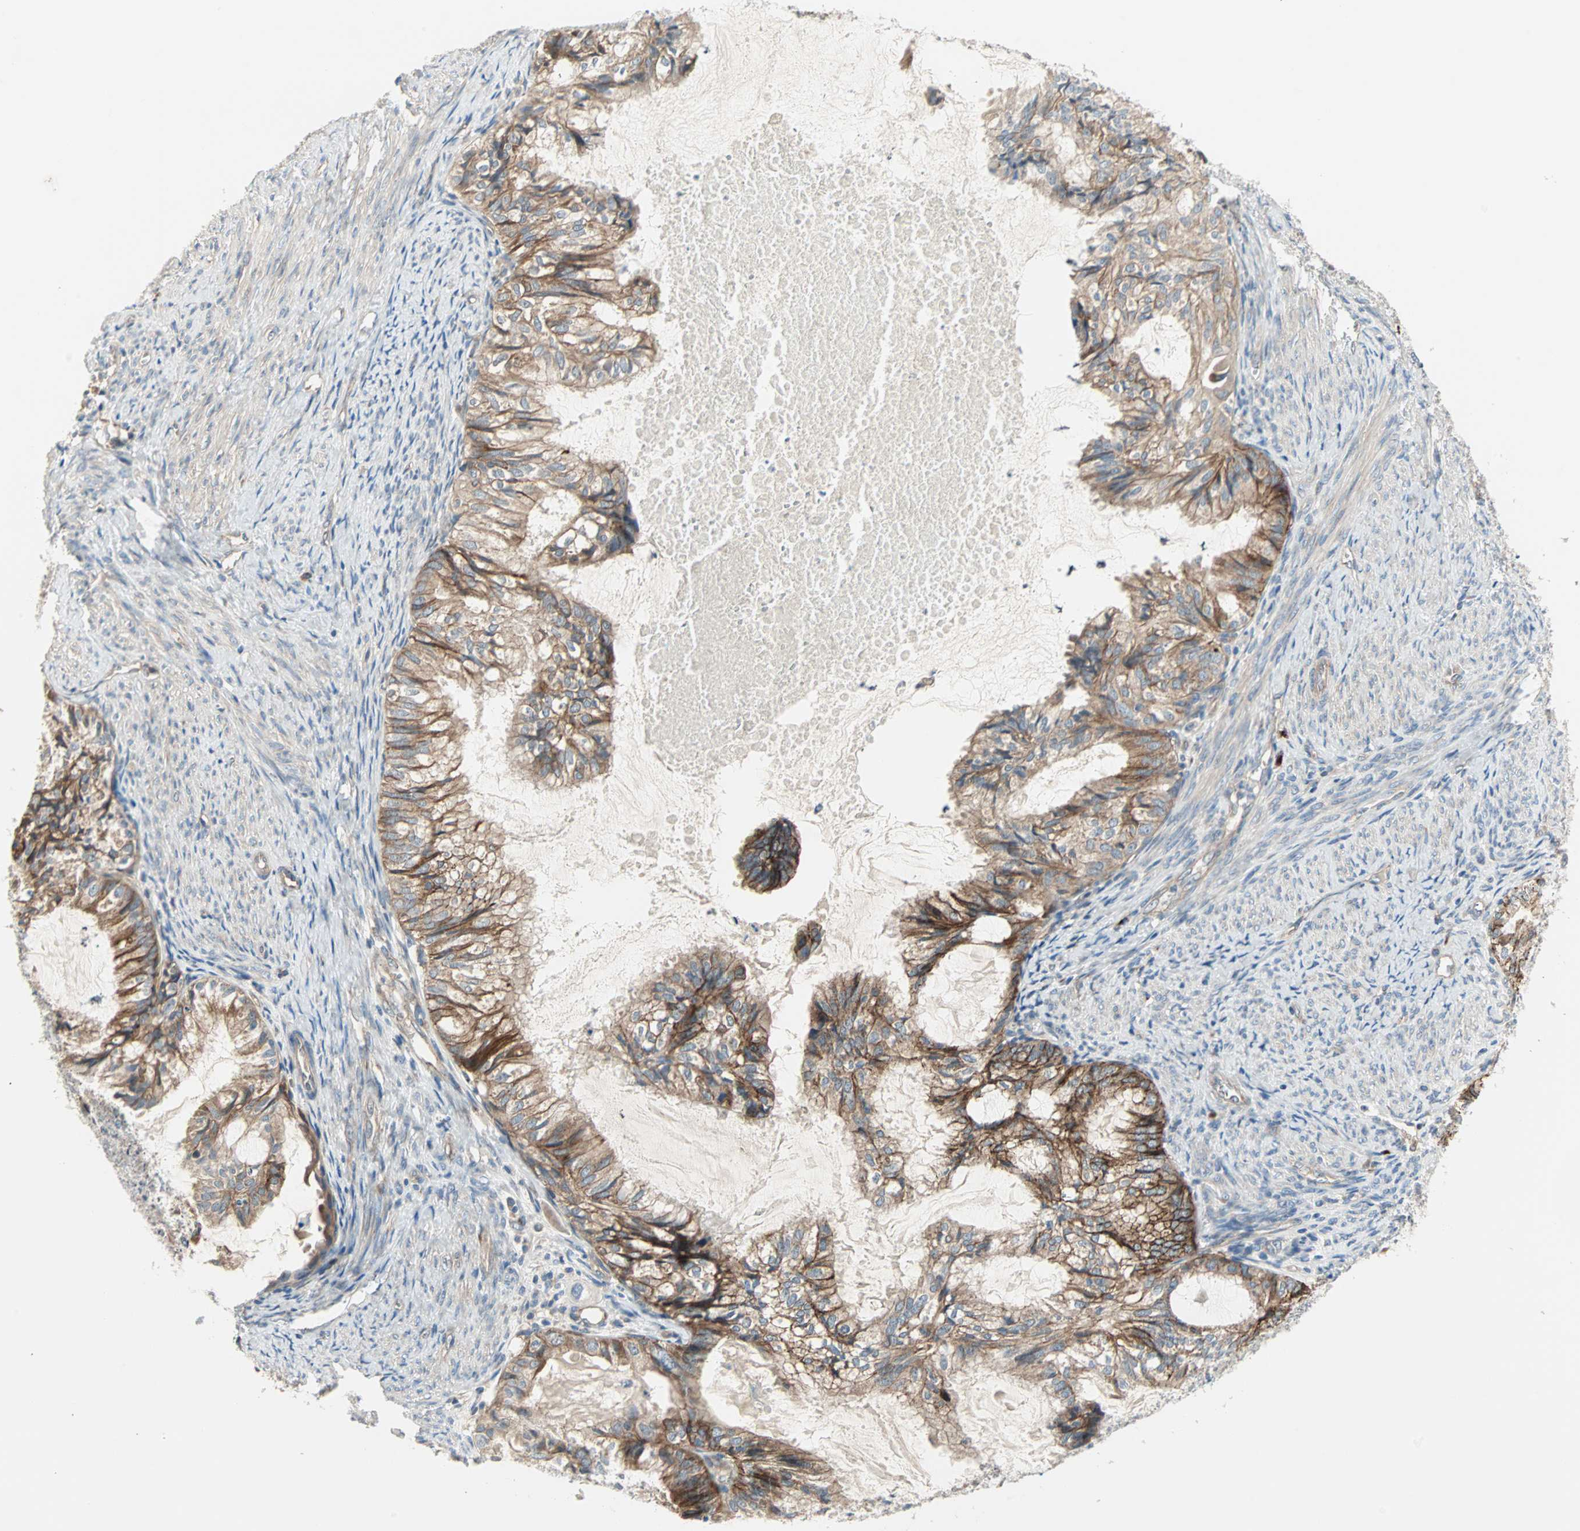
{"staining": {"intensity": "moderate", "quantity": "25%-75%", "location": "cytoplasmic/membranous"}, "tissue": "cervical cancer", "cell_type": "Tumor cells", "image_type": "cancer", "snomed": [{"axis": "morphology", "description": "Normal tissue, NOS"}, {"axis": "morphology", "description": "Adenocarcinoma, NOS"}, {"axis": "topography", "description": "Cervix"}, {"axis": "topography", "description": "Endometrium"}], "caption": "Adenocarcinoma (cervical) was stained to show a protein in brown. There is medium levels of moderate cytoplasmic/membranous staining in about 25%-75% of tumor cells.", "gene": "PDE8A", "patient": {"sex": "female", "age": 86}}